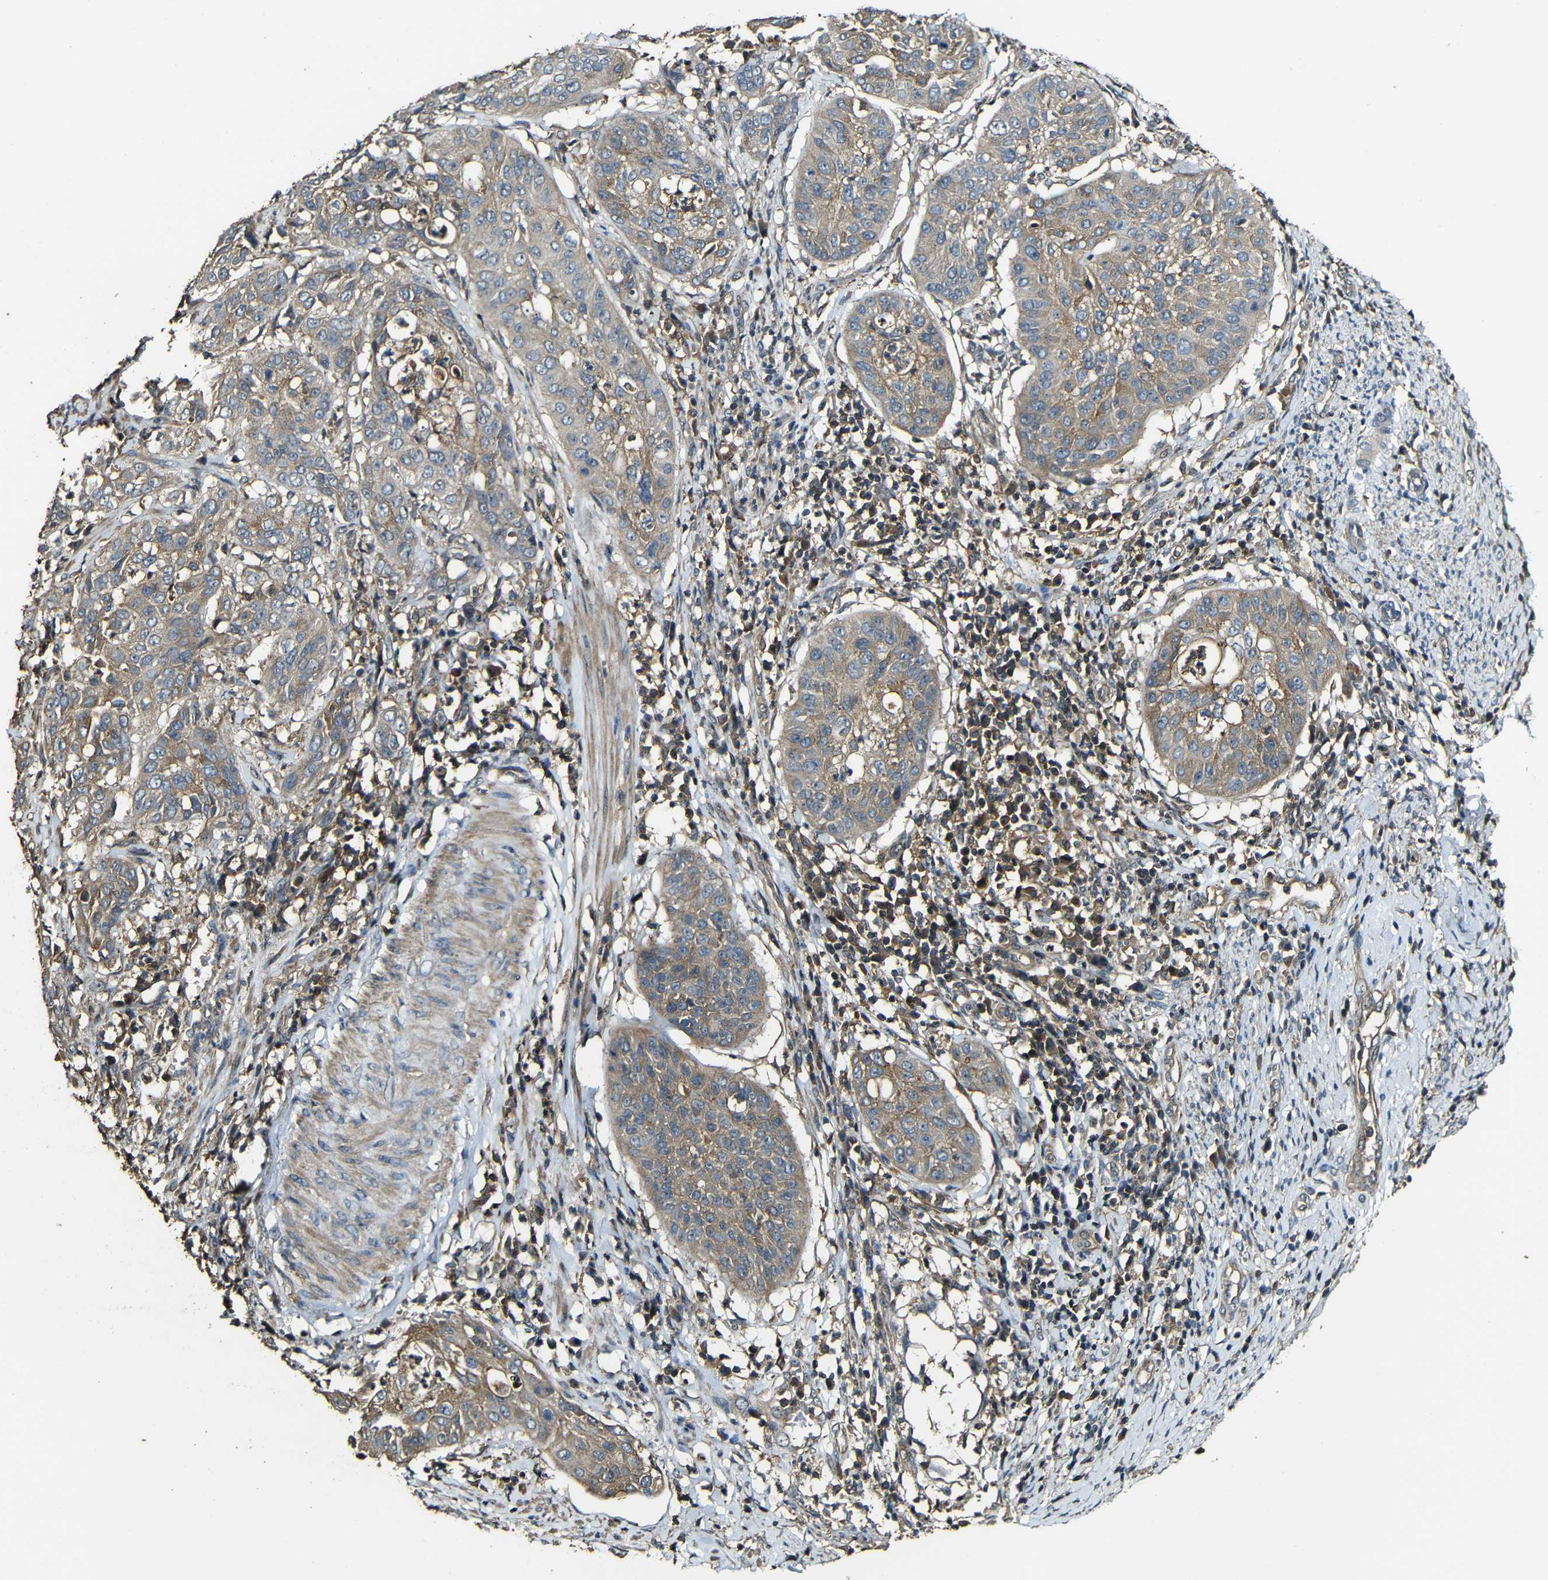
{"staining": {"intensity": "moderate", "quantity": ">75%", "location": "cytoplasmic/membranous"}, "tissue": "cervical cancer", "cell_type": "Tumor cells", "image_type": "cancer", "snomed": [{"axis": "morphology", "description": "Normal tissue, NOS"}, {"axis": "morphology", "description": "Squamous cell carcinoma, NOS"}, {"axis": "topography", "description": "Cervix"}], "caption": "An image showing moderate cytoplasmic/membranous staining in about >75% of tumor cells in cervical cancer (squamous cell carcinoma), as visualized by brown immunohistochemical staining.", "gene": "CASP8", "patient": {"sex": "female", "age": 39}}